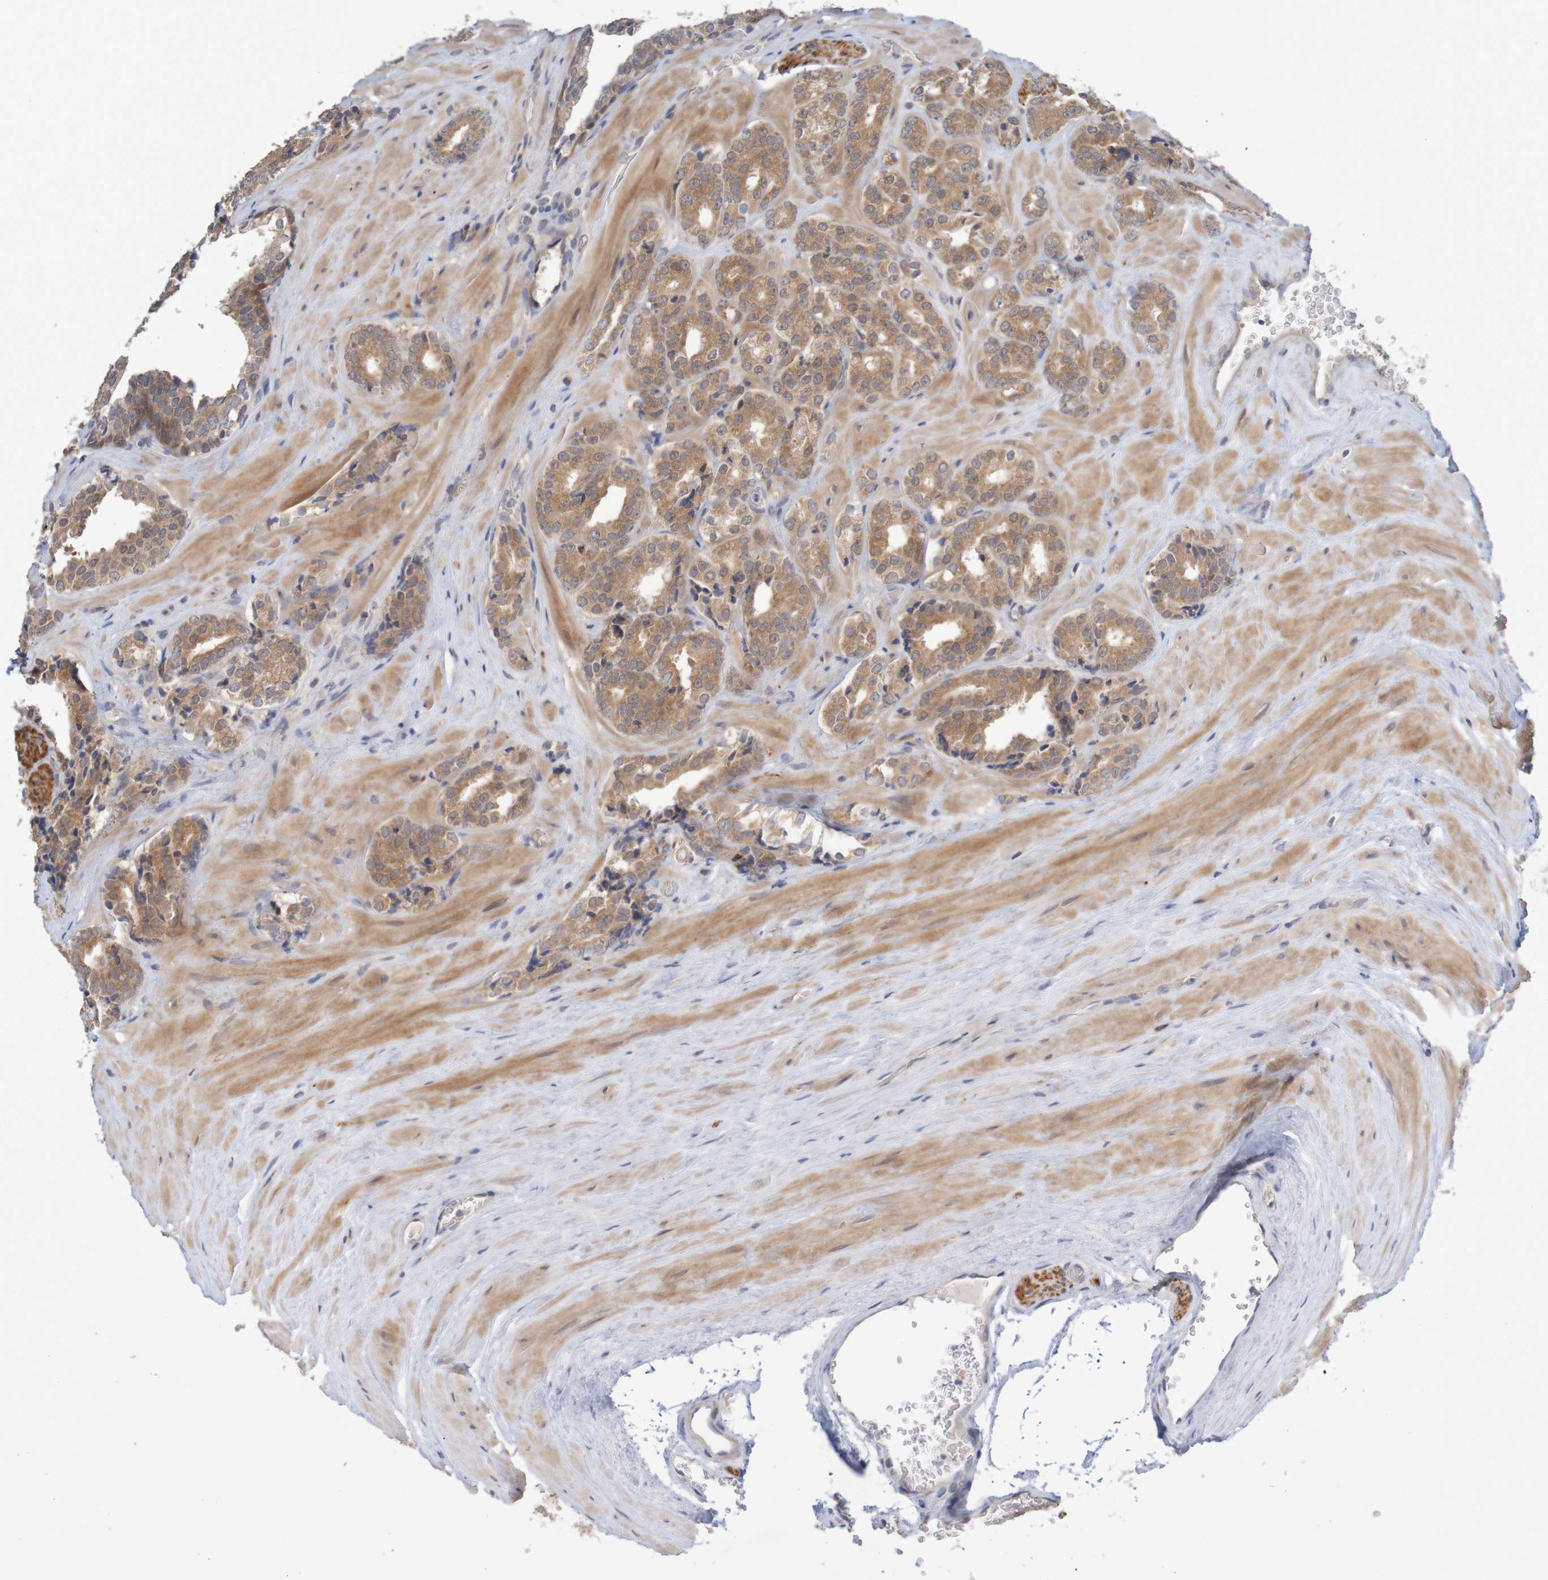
{"staining": {"intensity": "moderate", "quantity": ">75%", "location": "cytoplasmic/membranous"}, "tissue": "prostate cancer", "cell_type": "Tumor cells", "image_type": "cancer", "snomed": [{"axis": "morphology", "description": "Adenocarcinoma, High grade"}, {"axis": "topography", "description": "Prostate"}], "caption": "Moderate cytoplasmic/membranous positivity for a protein is seen in approximately >75% of tumor cells of prostate cancer (adenocarcinoma (high-grade)) using immunohistochemistry.", "gene": "ANKK1", "patient": {"sex": "male", "age": 60}}